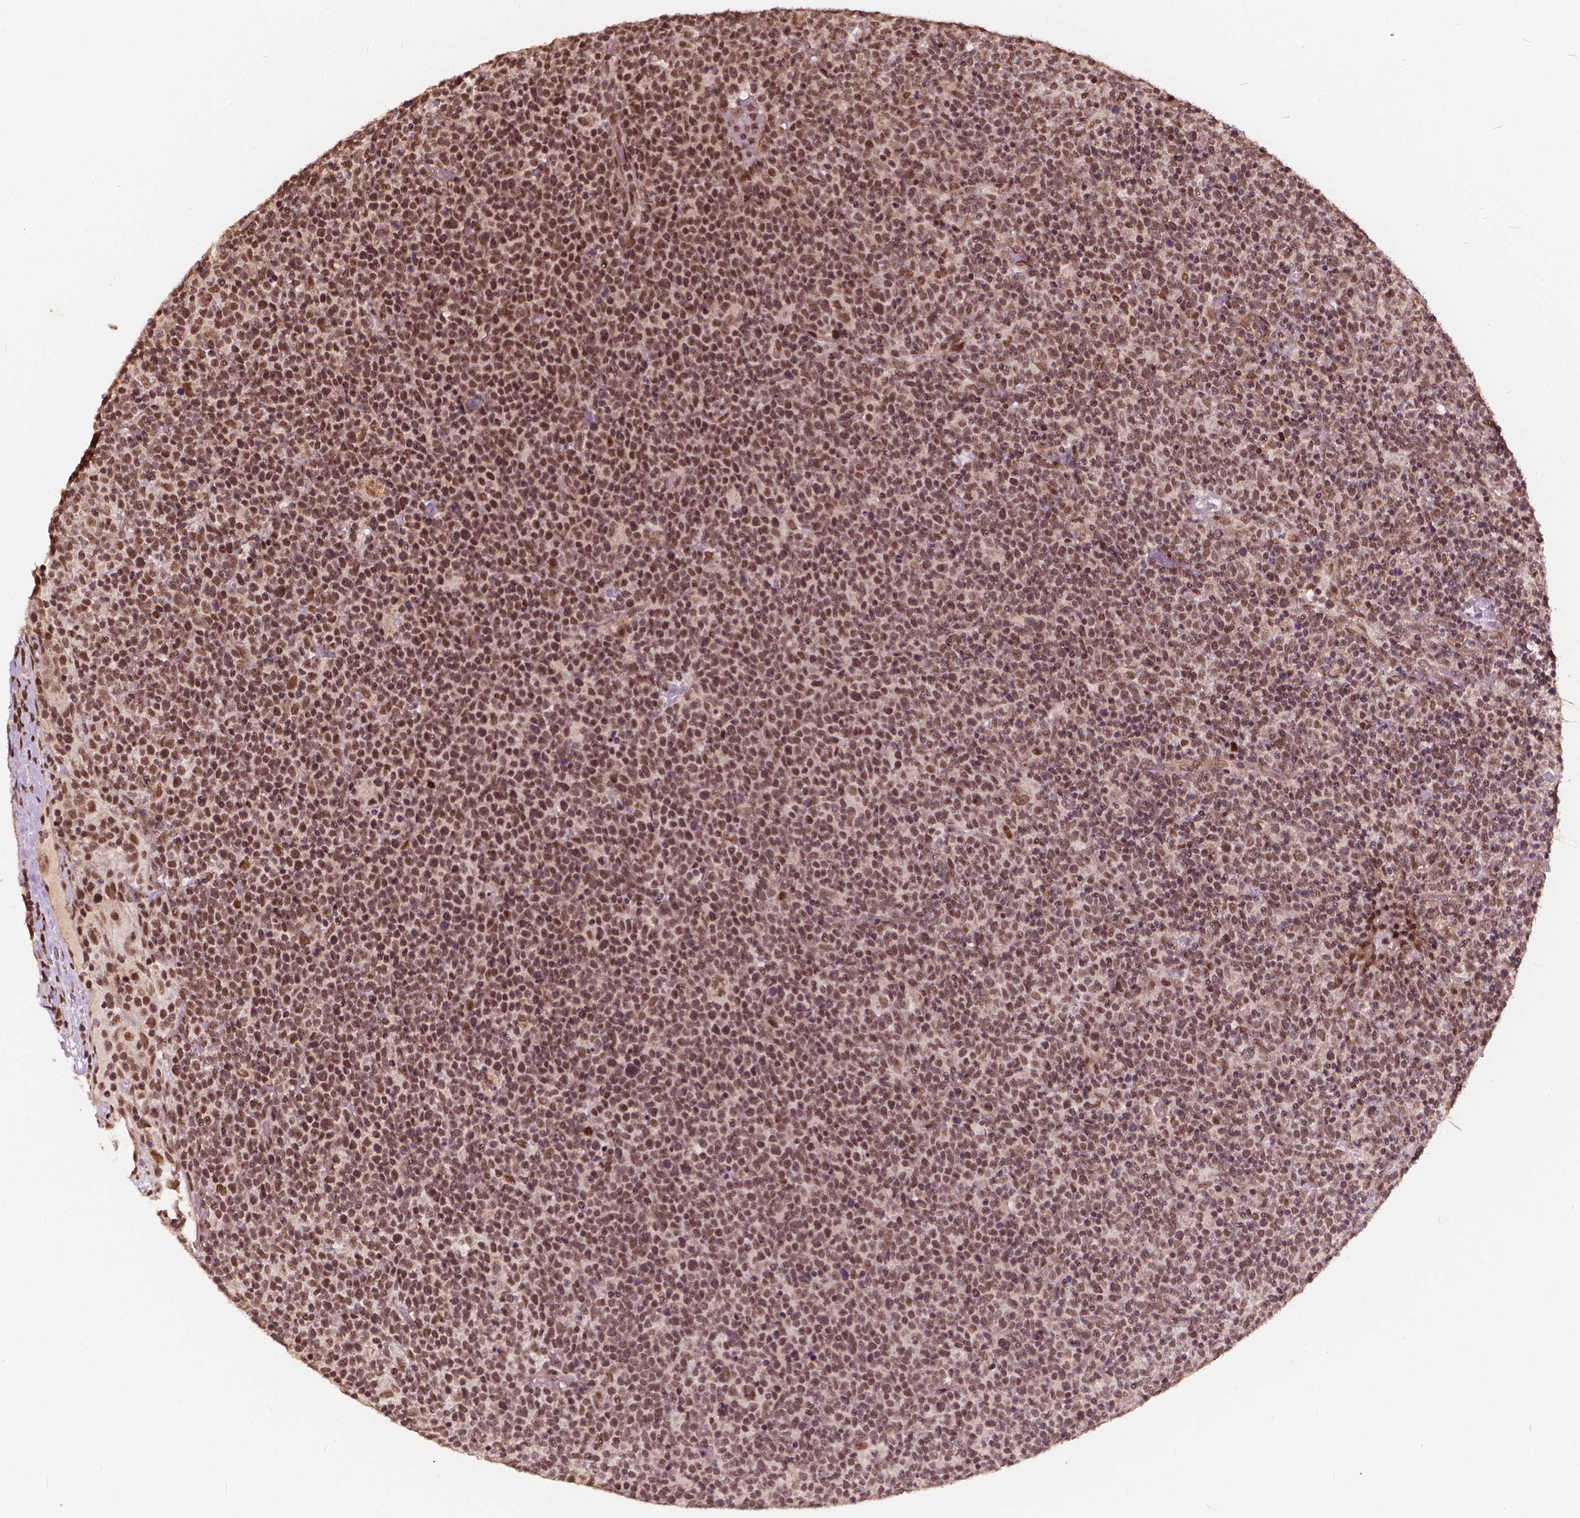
{"staining": {"intensity": "moderate", "quantity": ">75%", "location": "nuclear"}, "tissue": "lymphoma", "cell_type": "Tumor cells", "image_type": "cancer", "snomed": [{"axis": "morphology", "description": "Malignant lymphoma, non-Hodgkin's type, High grade"}, {"axis": "topography", "description": "Lymph node"}], "caption": "About >75% of tumor cells in human high-grade malignant lymphoma, non-Hodgkin's type reveal moderate nuclear protein staining as visualized by brown immunohistochemical staining.", "gene": "GPS2", "patient": {"sex": "male", "age": 61}}